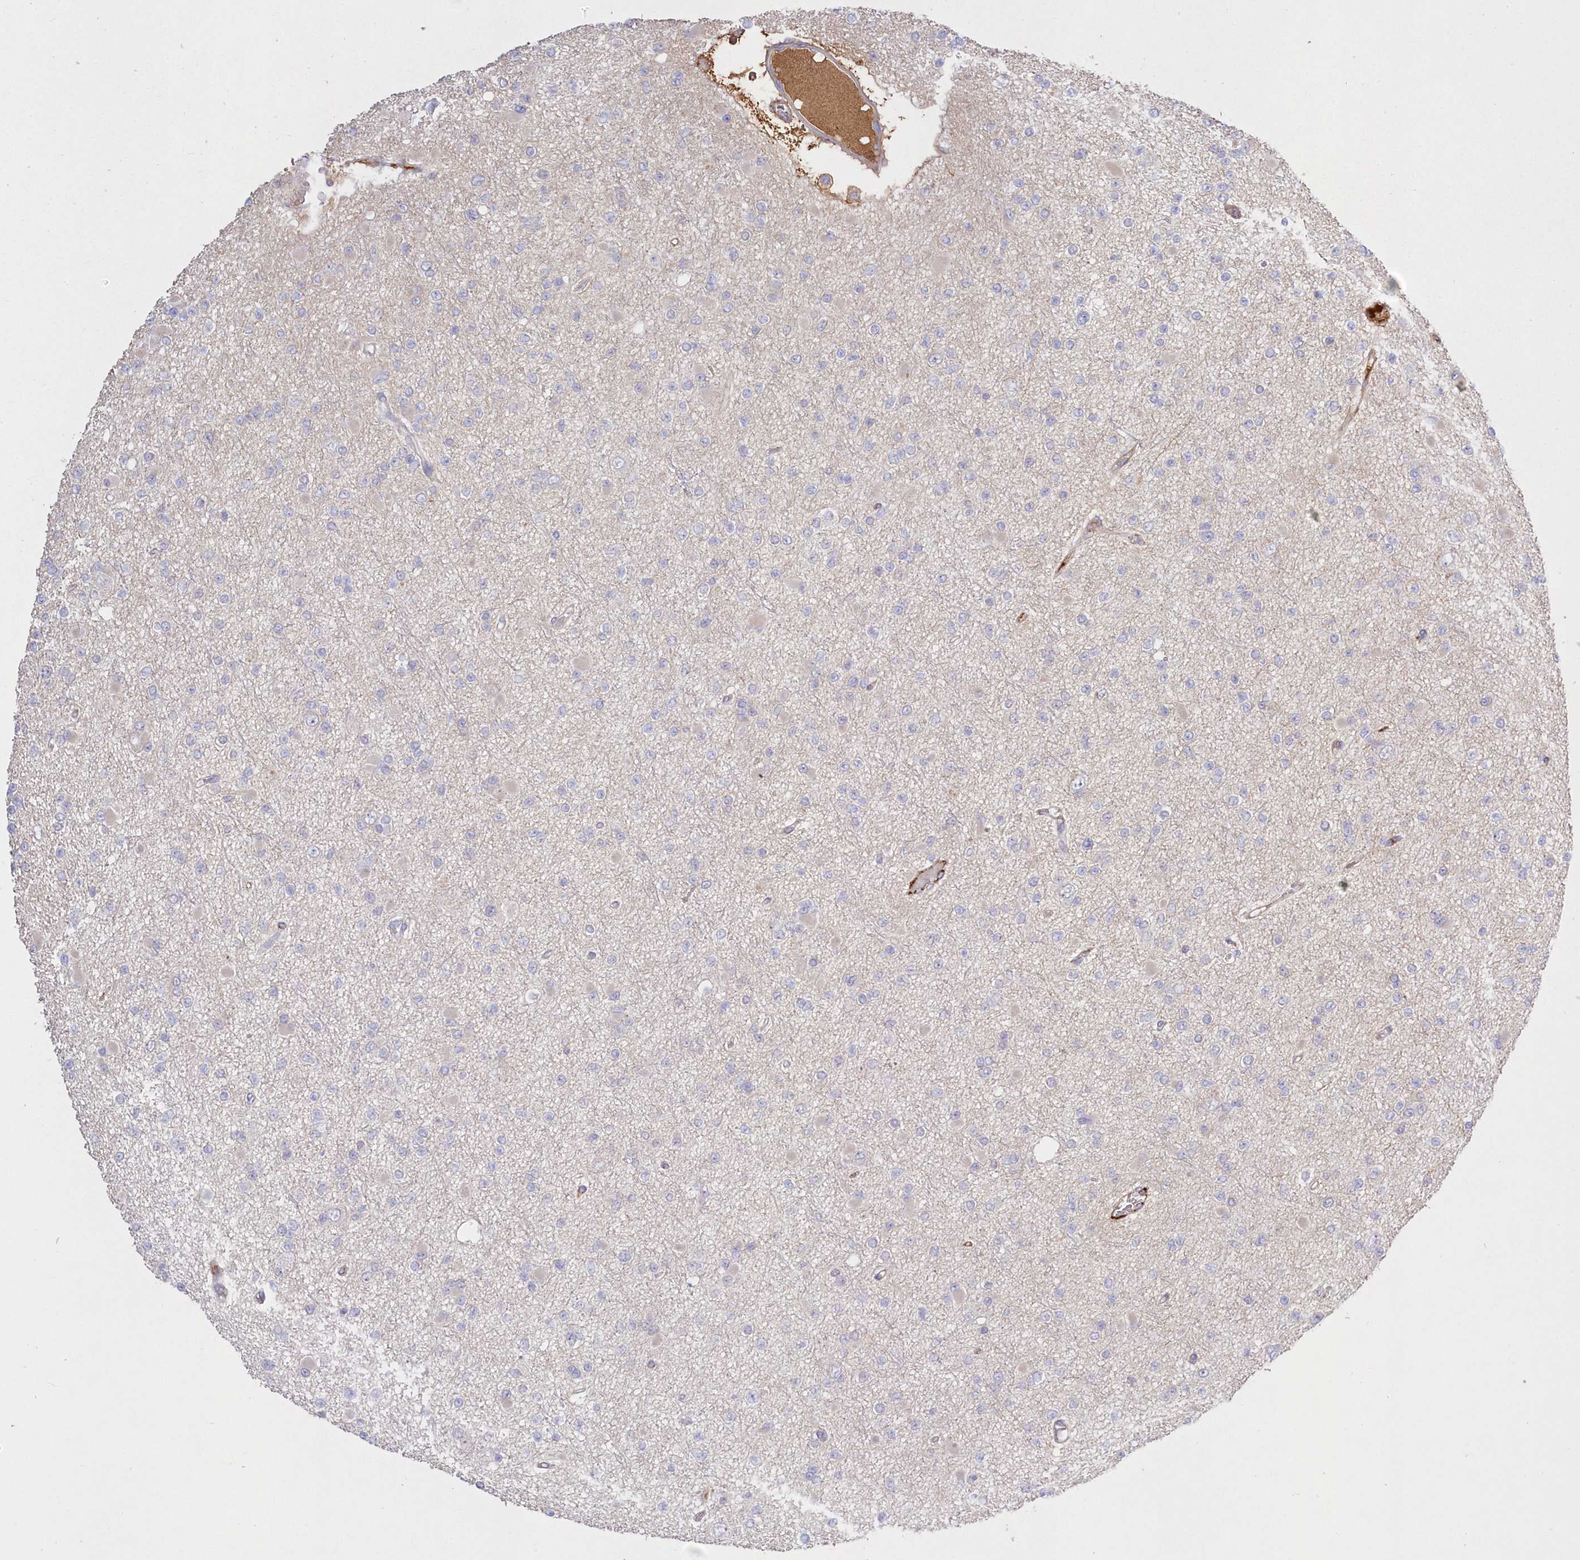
{"staining": {"intensity": "negative", "quantity": "none", "location": "none"}, "tissue": "glioma", "cell_type": "Tumor cells", "image_type": "cancer", "snomed": [{"axis": "morphology", "description": "Glioma, malignant, Low grade"}, {"axis": "topography", "description": "Brain"}], "caption": "Protein analysis of low-grade glioma (malignant) demonstrates no significant expression in tumor cells.", "gene": "WBP1L", "patient": {"sex": "female", "age": 22}}